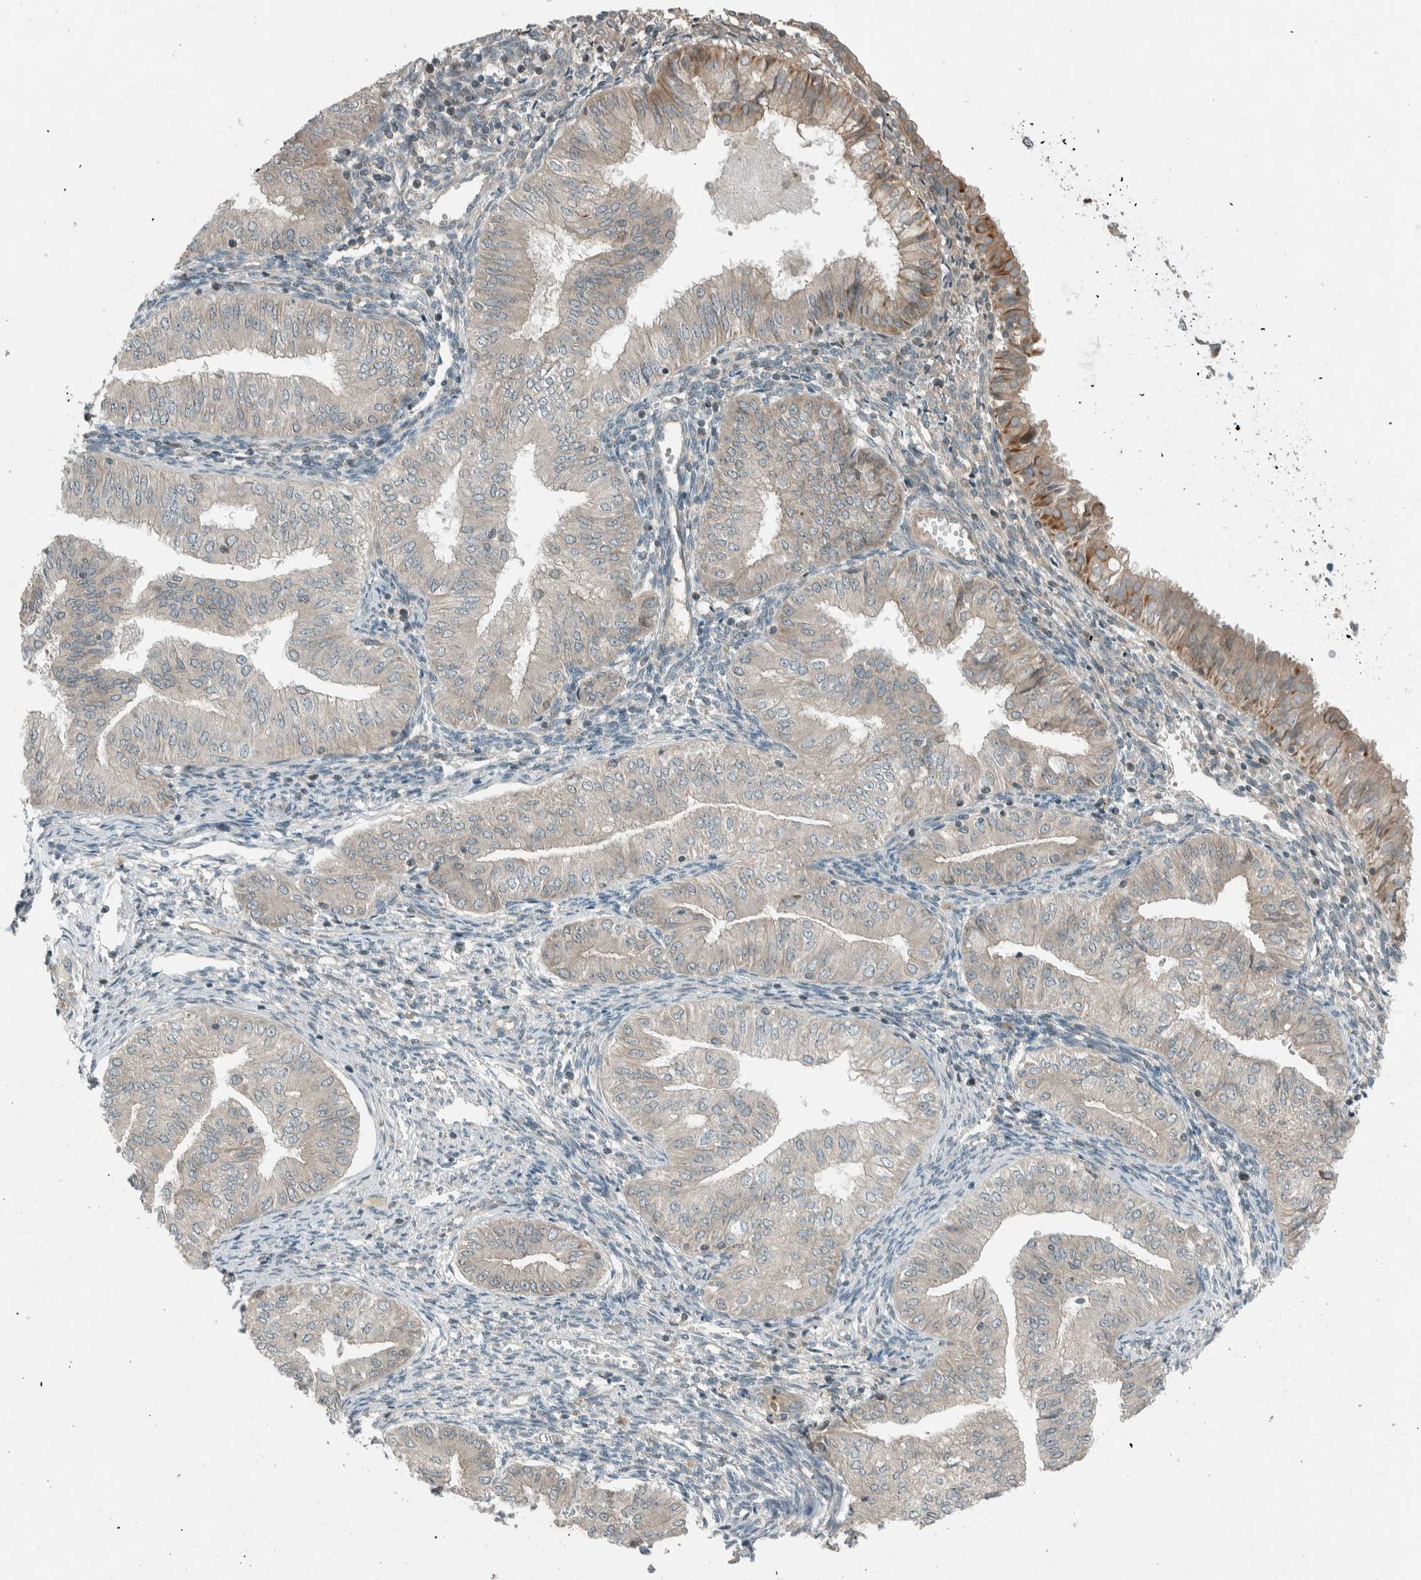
{"staining": {"intensity": "weak", "quantity": "<25%", "location": "cytoplasmic/membranous"}, "tissue": "endometrial cancer", "cell_type": "Tumor cells", "image_type": "cancer", "snomed": [{"axis": "morphology", "description": "Normal tissue, NOS"}, {"axis": "morphology", "description": "Adenocarcinoma, NOS"}, {"axis": "topography", "description": "Endometrium"}], "caption": "Immunohistochemical staining of human endometrial cancer displays no significant expression in tumor cells. (Immunohistochemistry, brightfield microscopy, high magnification).", "gene": "SEL1L", "patient": {"sex": "female", "age": 53}}